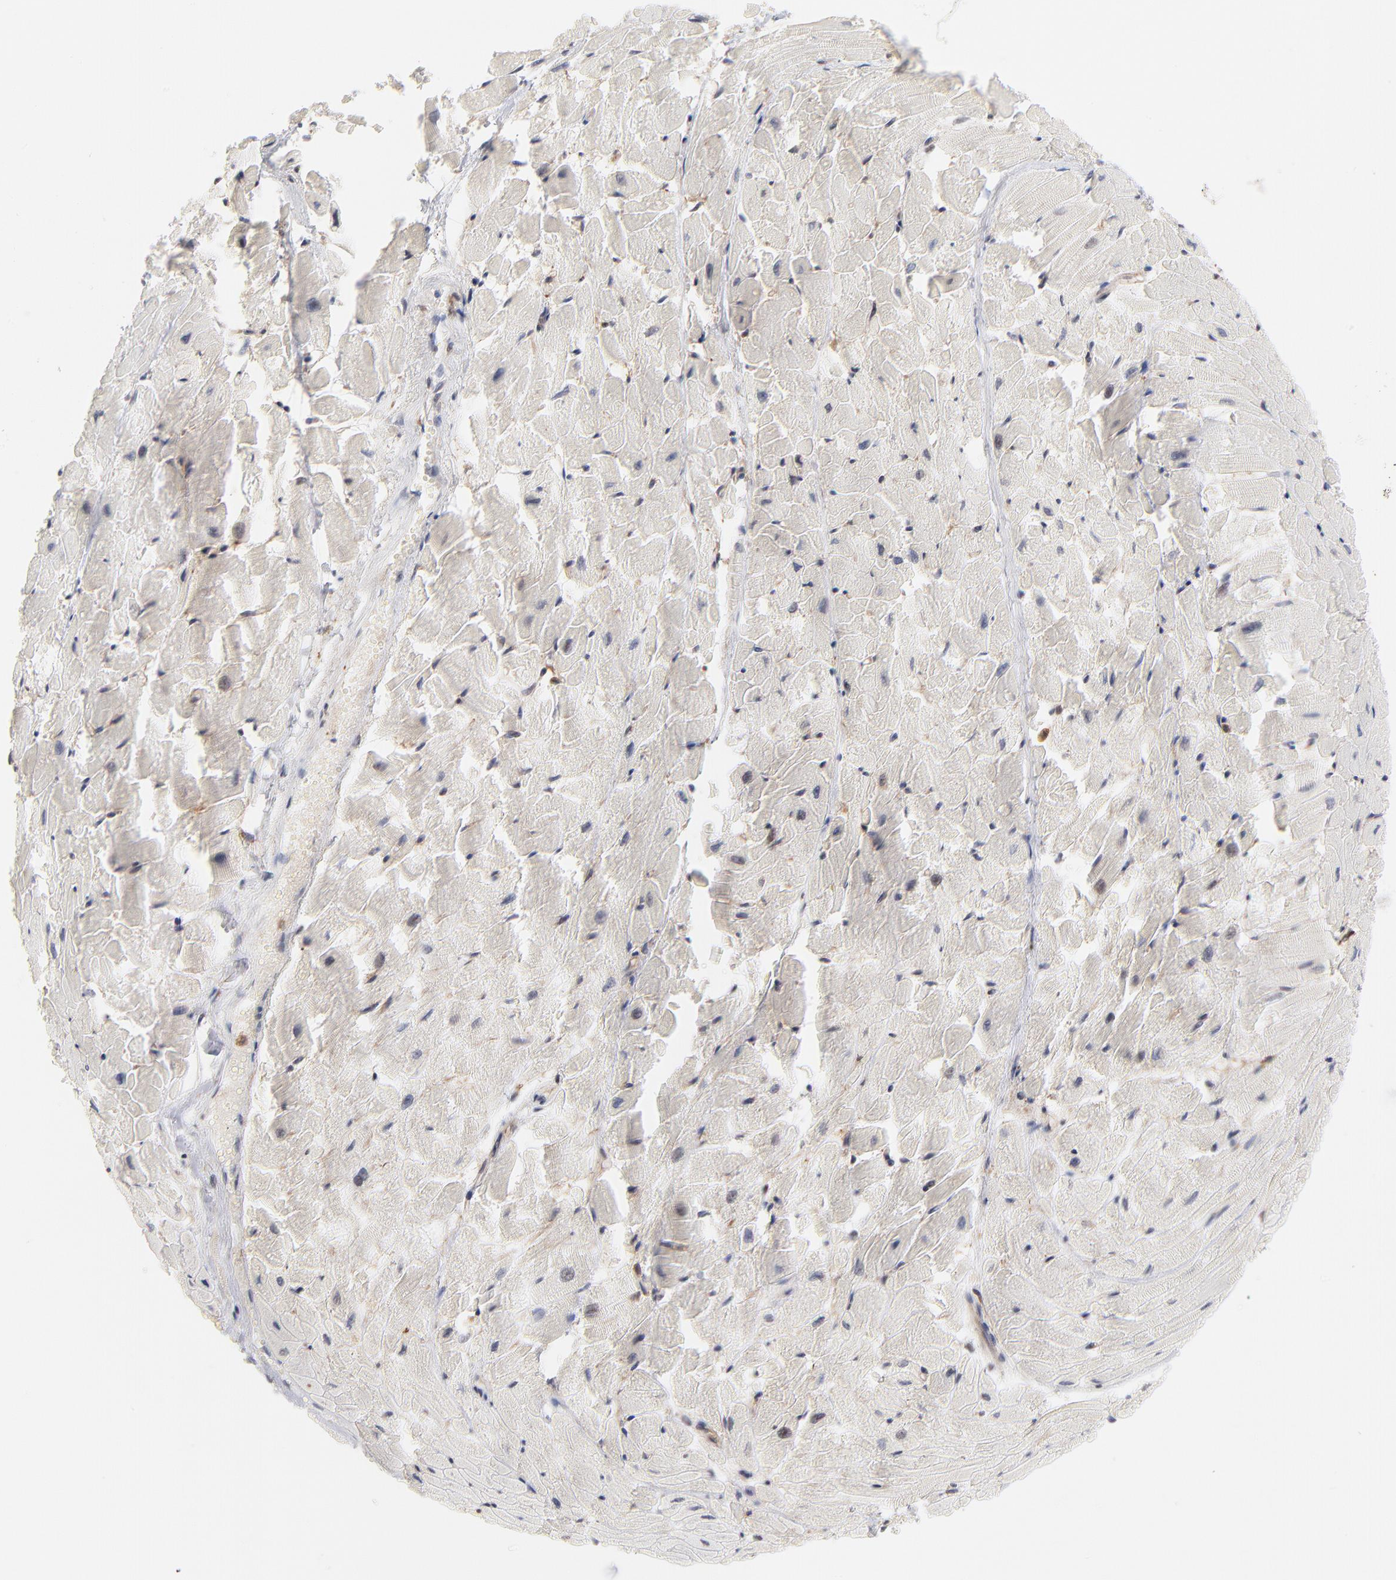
{"staining": {"intensity": "negative", "quantity": "none", "location": "none"}, "tissue": "heart muscle", "cell_type": "Cardiomyocytes", "image_type": "normal", "snomed": [{"axis": "morphology", "description": "Normal tissue, NOS"}, {"axis": "topography", "description": "Heart"}], "caption": "Cardiomyocytes show no significant positivity in normal heart muscle. Brightfield microscopy of immunohistochemistry stained with DAB (brown) and hematoxylin (blue), captured at high magnification.", "gene": "WIPF1", "patient": {"sex": "female", "age": 19}}